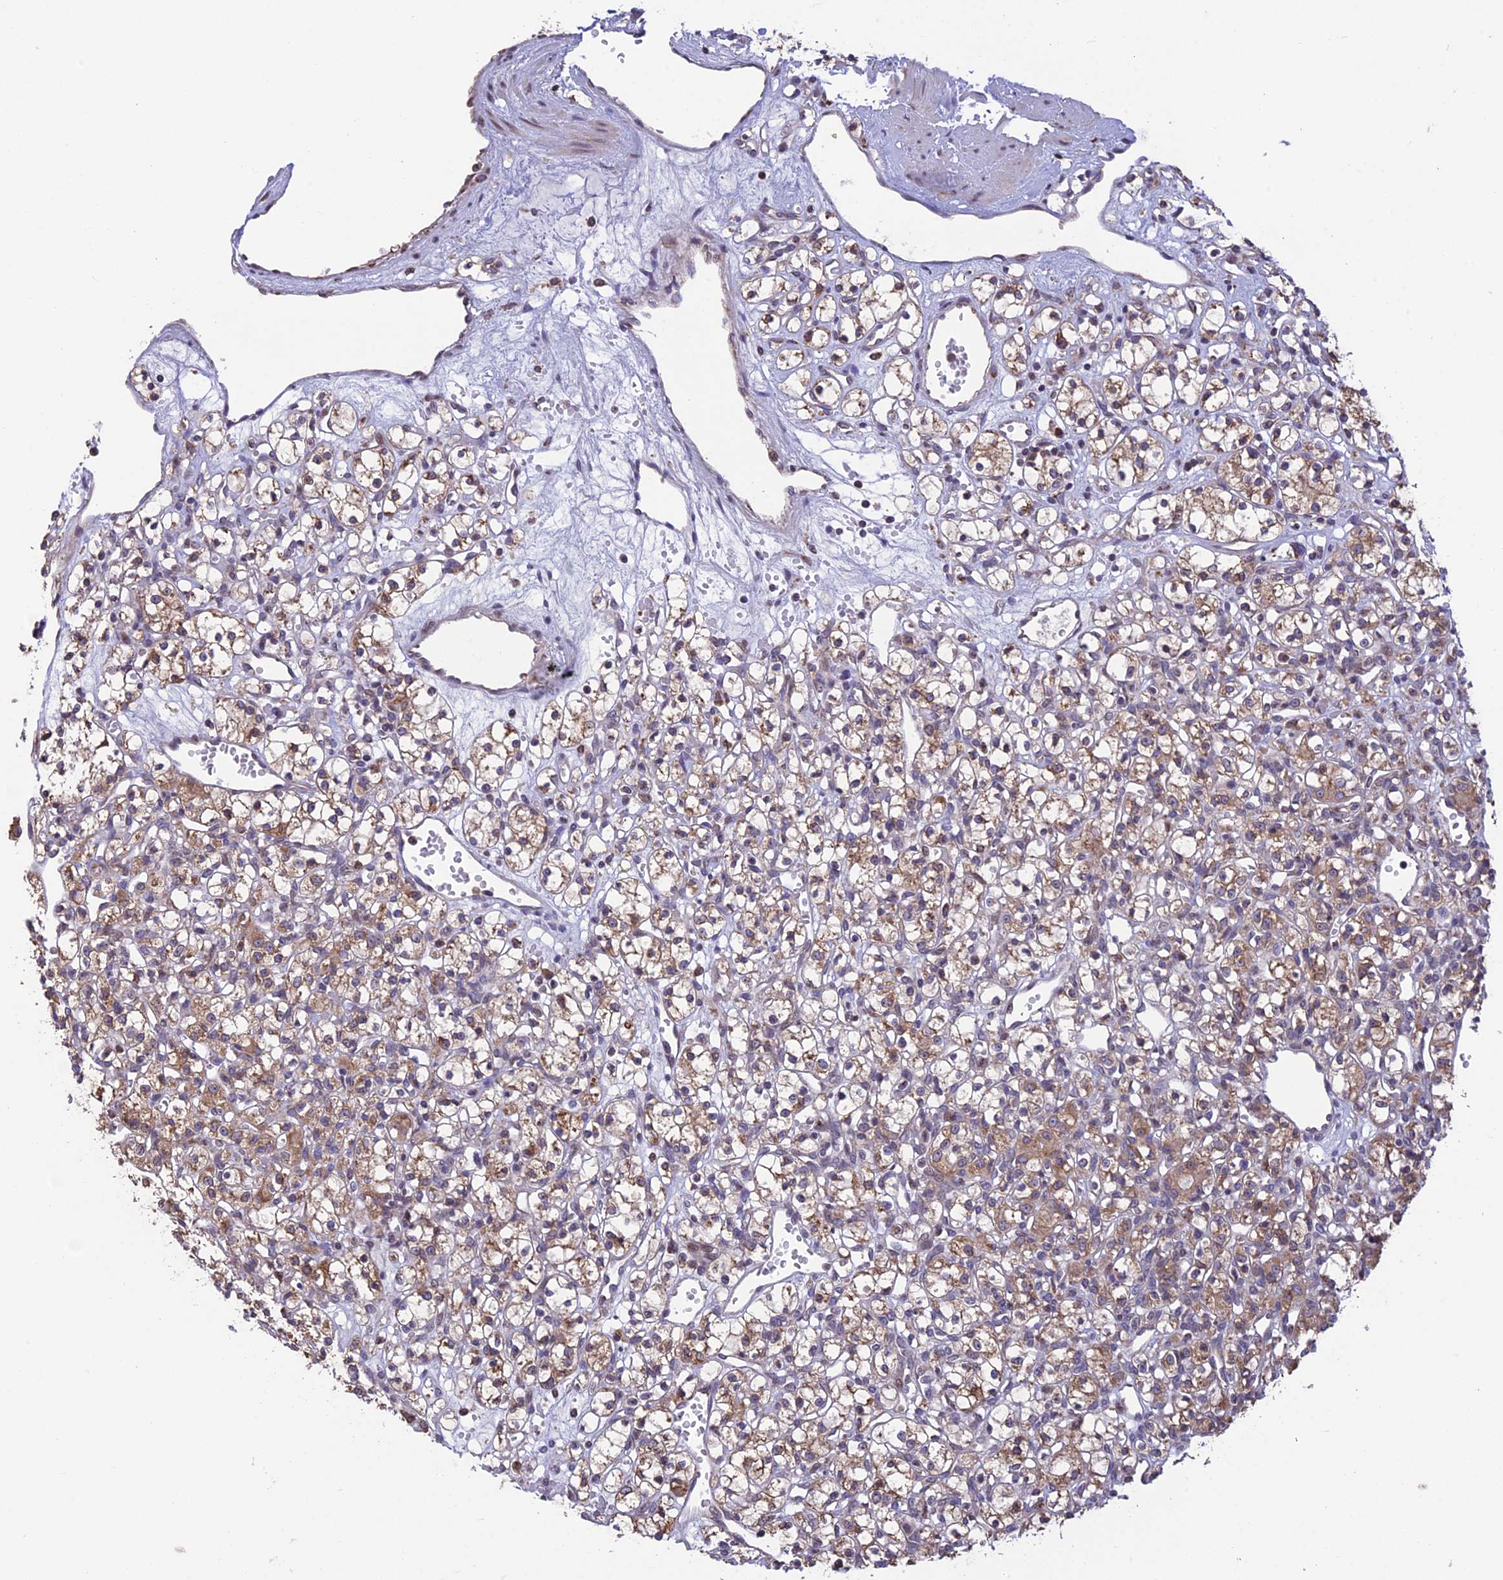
{"staining": {"intensity": "moderate", "quantity": "25%-75%", "location": "cytoplasmic/membranous"}, "tissue": "renal cancer", "cell_type": "Tumor cells", "image_type": "cancer", "snomed": [{"axis": "morphology", "description": "Adenocarcinoma, NOS"}, {"axis": "topography", "description": "Kidney"}], "caption": "Moderate cytoplasmic/membranous expression is identified in approximately 25%-75% of tumor cells in renal cancer (adenocarcinoma). Using DAB (brown) and hematoxylin (blue) stains, captured at high magnification using brightfield microscopy.", "gene": "DMRTA2", "patient": {"sex": "female", "age": 59}}